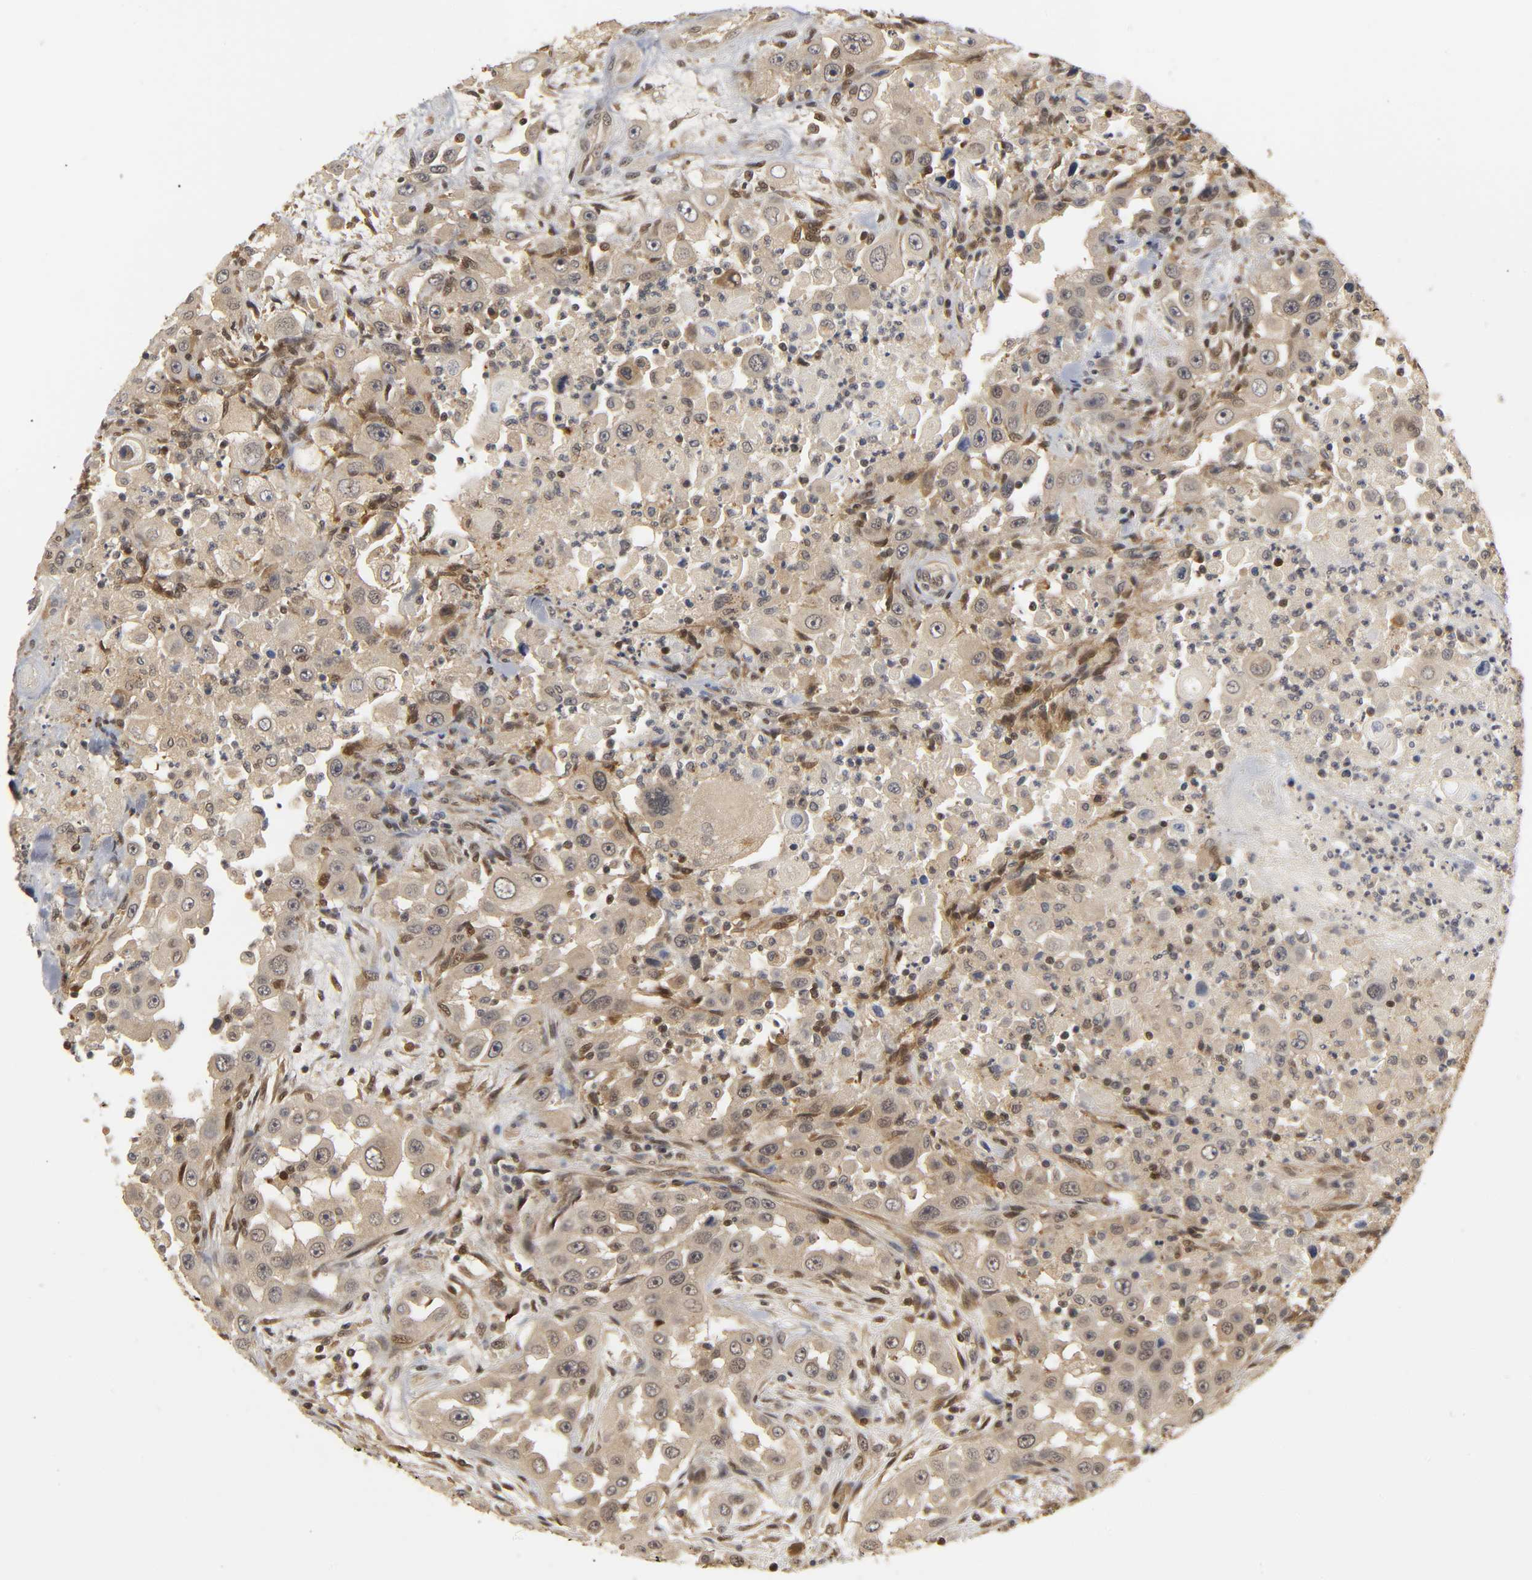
{"staining": {"intensity": "moderate", "quantity": ">75%", "location": "cytoplasmic/membranous"}, "tissue": "head and neck cancer", "cell_type": "Tumor cells", "image_type": "cancer", "snomed": [{"axis": "morphology", "description": "Carcinoma, NOS"}, {"axis": "topography", "description": "Head-Neck"}], "caption": "Immunohistochemistry histopathology image of human head and neck carcinoma stained for a protein (brown), which exhibits medium levels of moderate cytoplasmic/membranous positivity in approximately >75% of tumor cells.", "gene": "PARK7", "patient": {"sex": "male", "age": 87}}